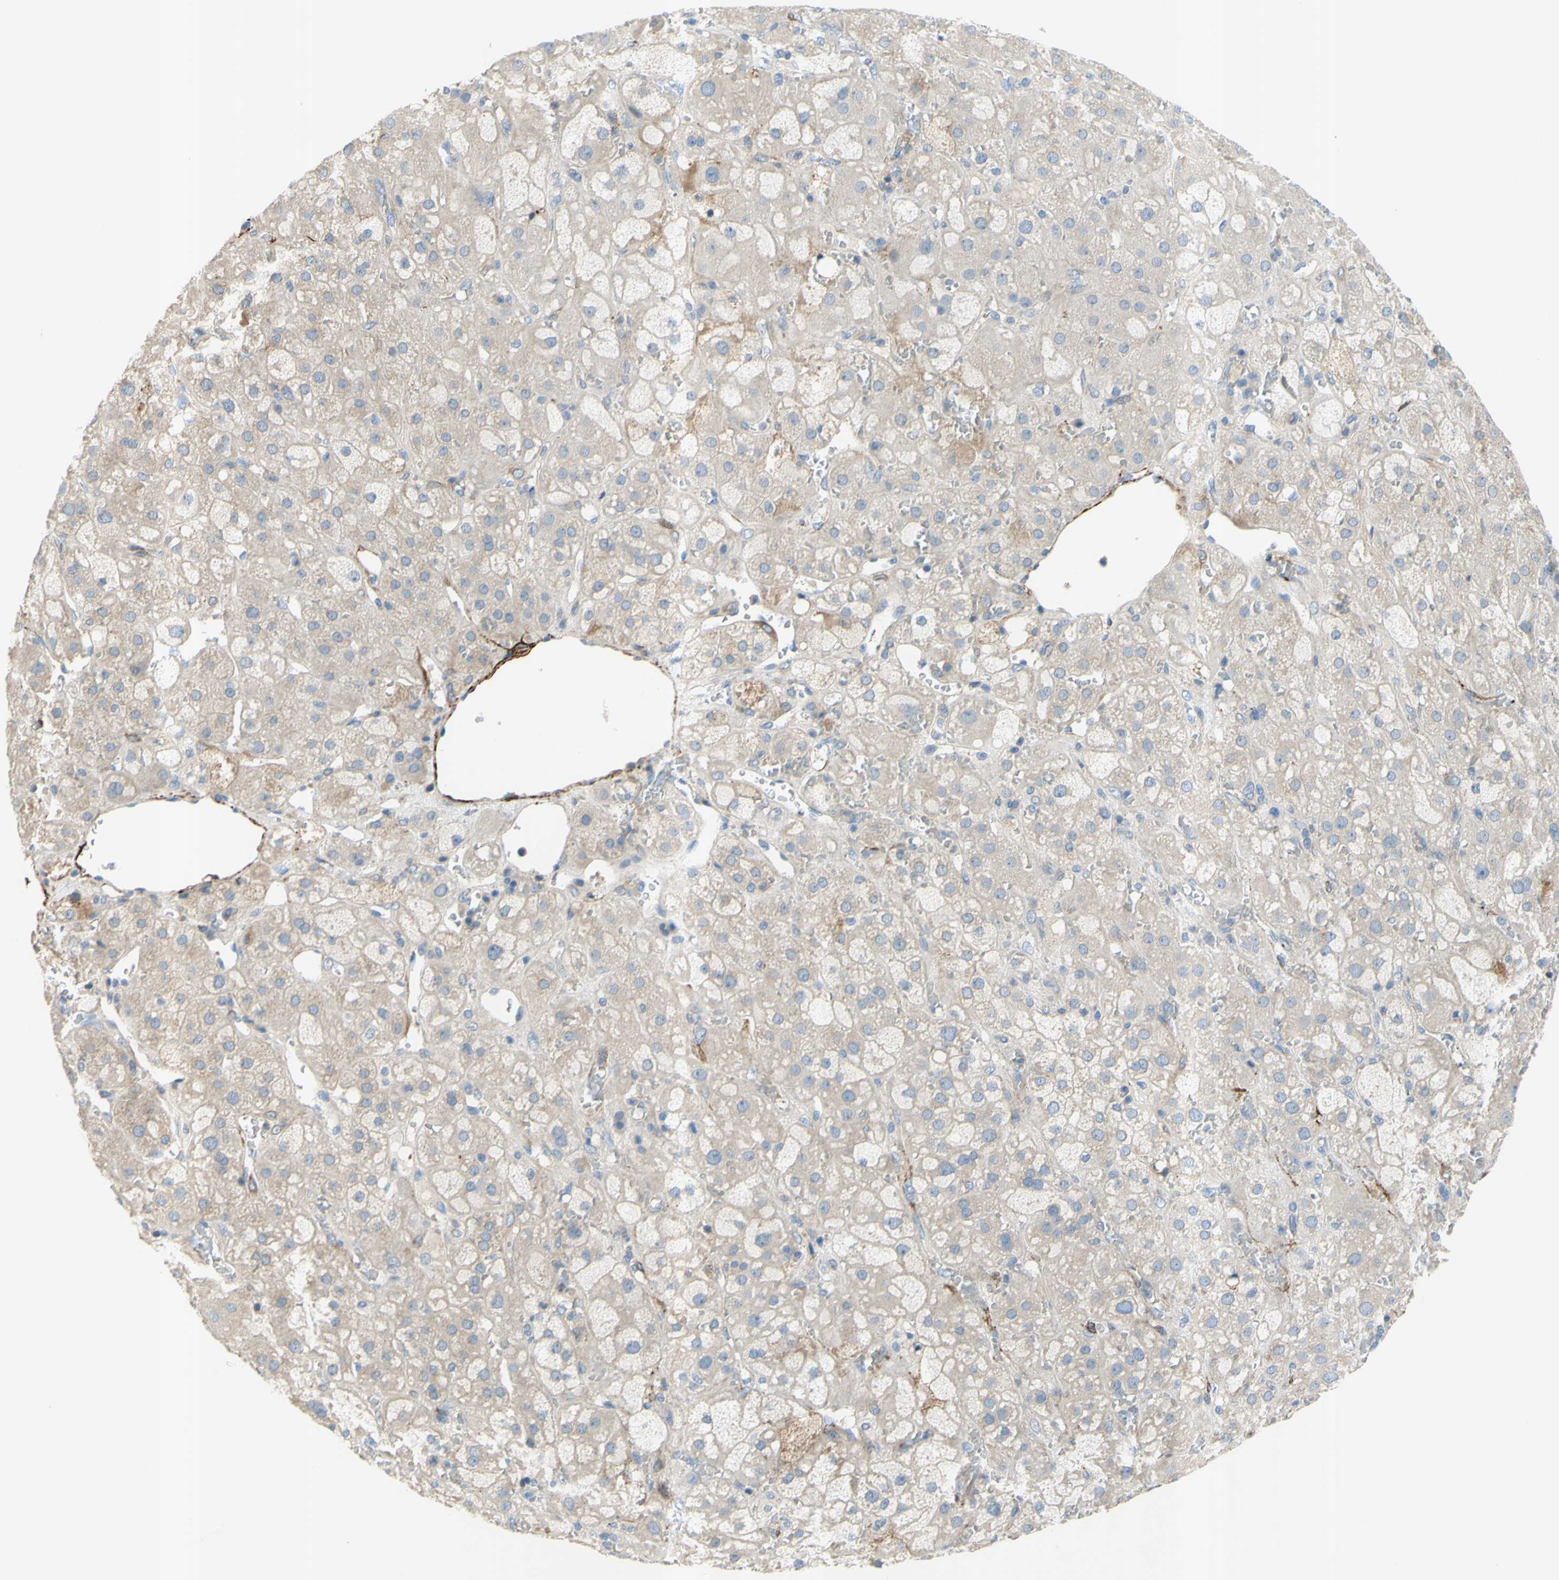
{"staining": {"intensity": "weak", "quantity": ">75%", "location": "cytoplasmic/membranous"}, "tissue": "adrenal gland", "cell_type": "Glandular cells", "image_type": "normal", "snomed": [{"axis": "morphology", "description": "Normal tissue, NOS"}, {"axis": "topography", "description": "Adrenal gland"}], "caption": "The immunohistochemical stain labels weak cytoplasmic/membranous positivity in glandular cells of unremarkable adrenal gland.", "gene": "PRRG2", "patient": {"sex": "female", "age": 47}}